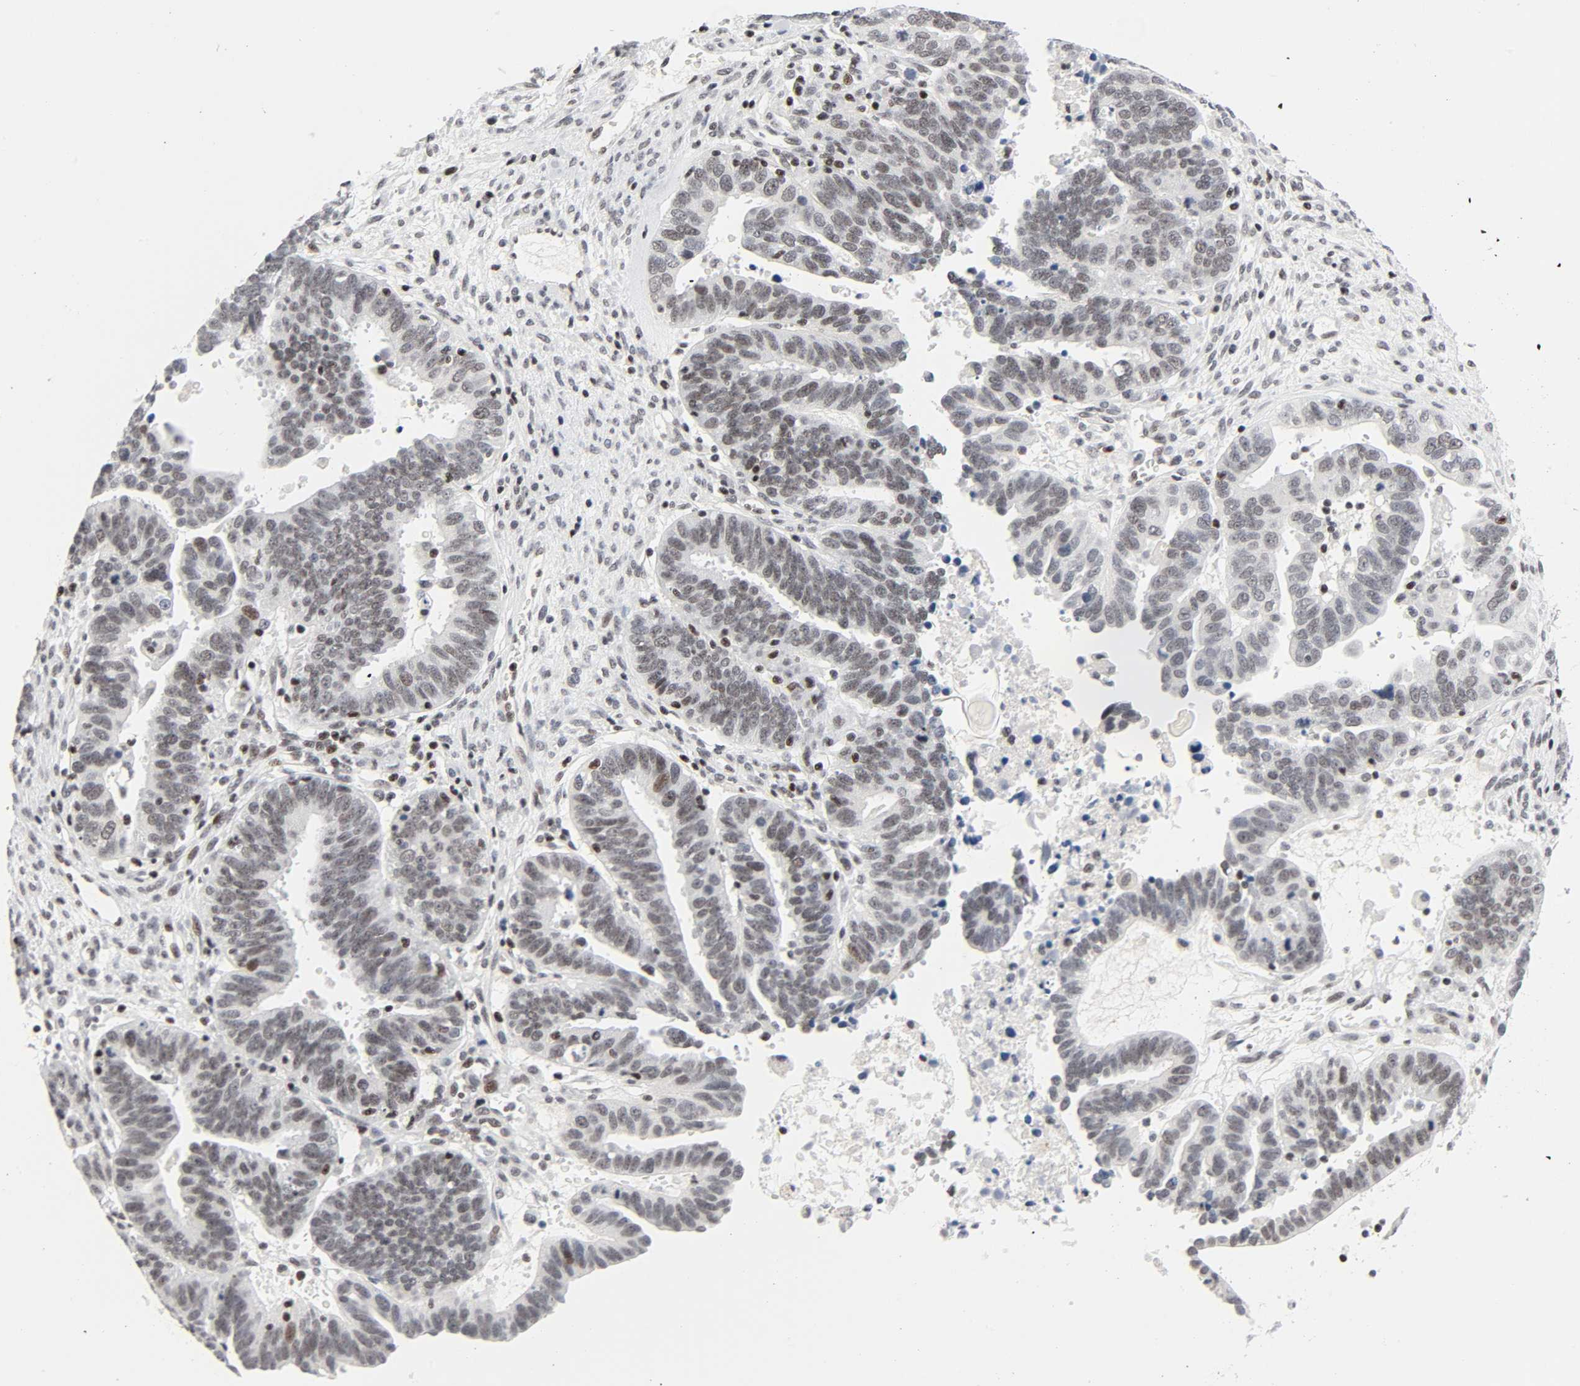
{"staining": {"intensity": "weak", "quantity": "25%-75%", "location": "nuclear"}, "tissue": "ovarian cancer", "cell_type": "Tumor cells", "image_type": "cancer", "snomed": [{"axis": "morphology", "description": "Cystadenocarcinoma, serous, NOS"}, {"axis": "topography", "description": "Ovary"}], "caption": "A photomicrograph of human ovarian cancer stained for a protein exhibits weak nuclear brown staining in tumor cells.", "gene": "GABPA", "patient": {"sex": "female", "age": 54}}